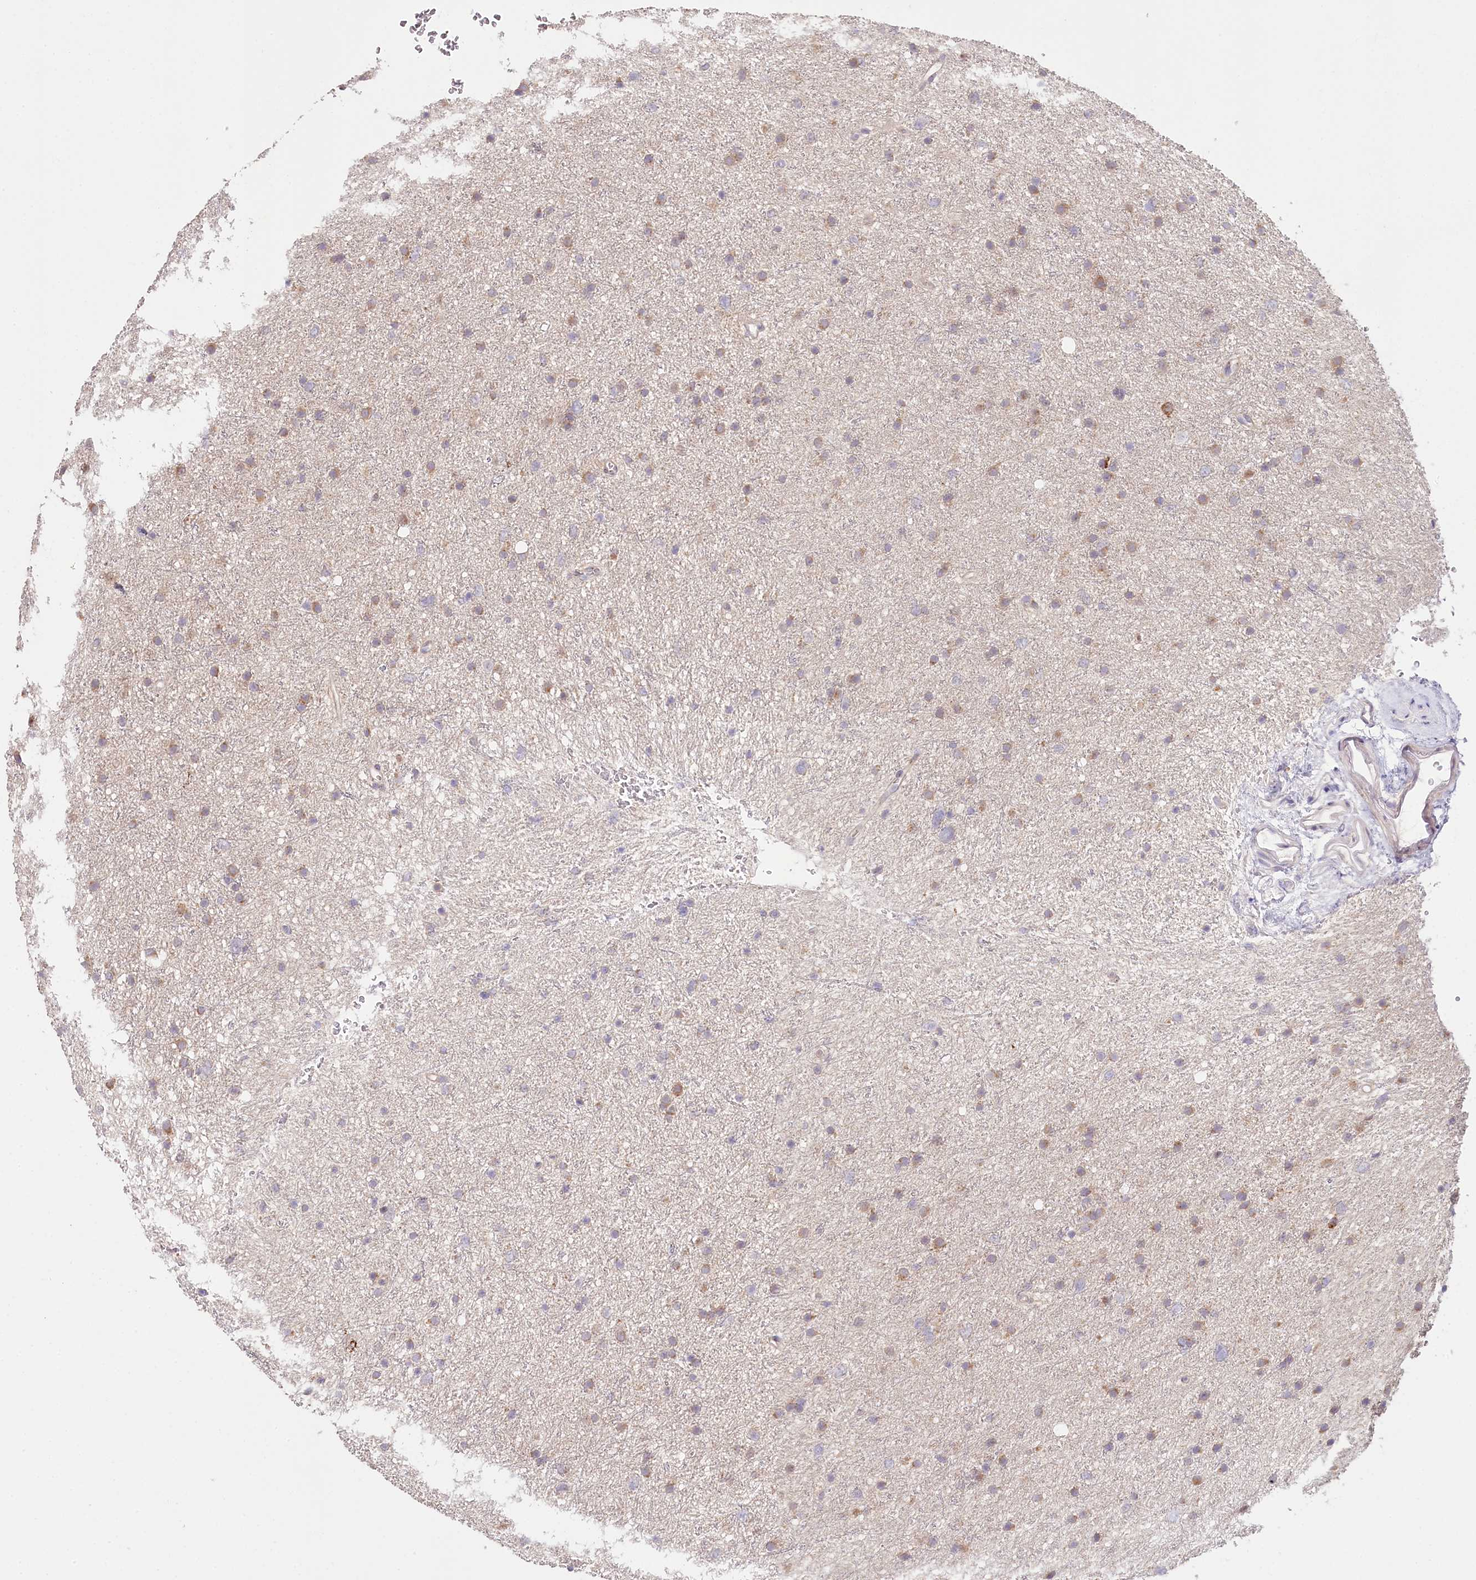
{"staining": {"intensity": "weak", "quantity": "25%-75%", "location": "cytoplasmic/membranous"}, "tissue": "glioma", "cell_type": "Tumor cells", "image_type": "cancer", "snomed": [{"axis": "morphology", "description": "Glioma, malignant, Low grade"}, {"axis": "topography", "description": "Cerebral cortex"}], "caption": "Low-grade glioma (malignant) was stained to show a protein in brown. There is low levels of weak cytoplasmic/membranous staining in about 25%-75% of tumor cells.", "gene": "DAPK1", "patient": {"sex": "female", "age": 39}}